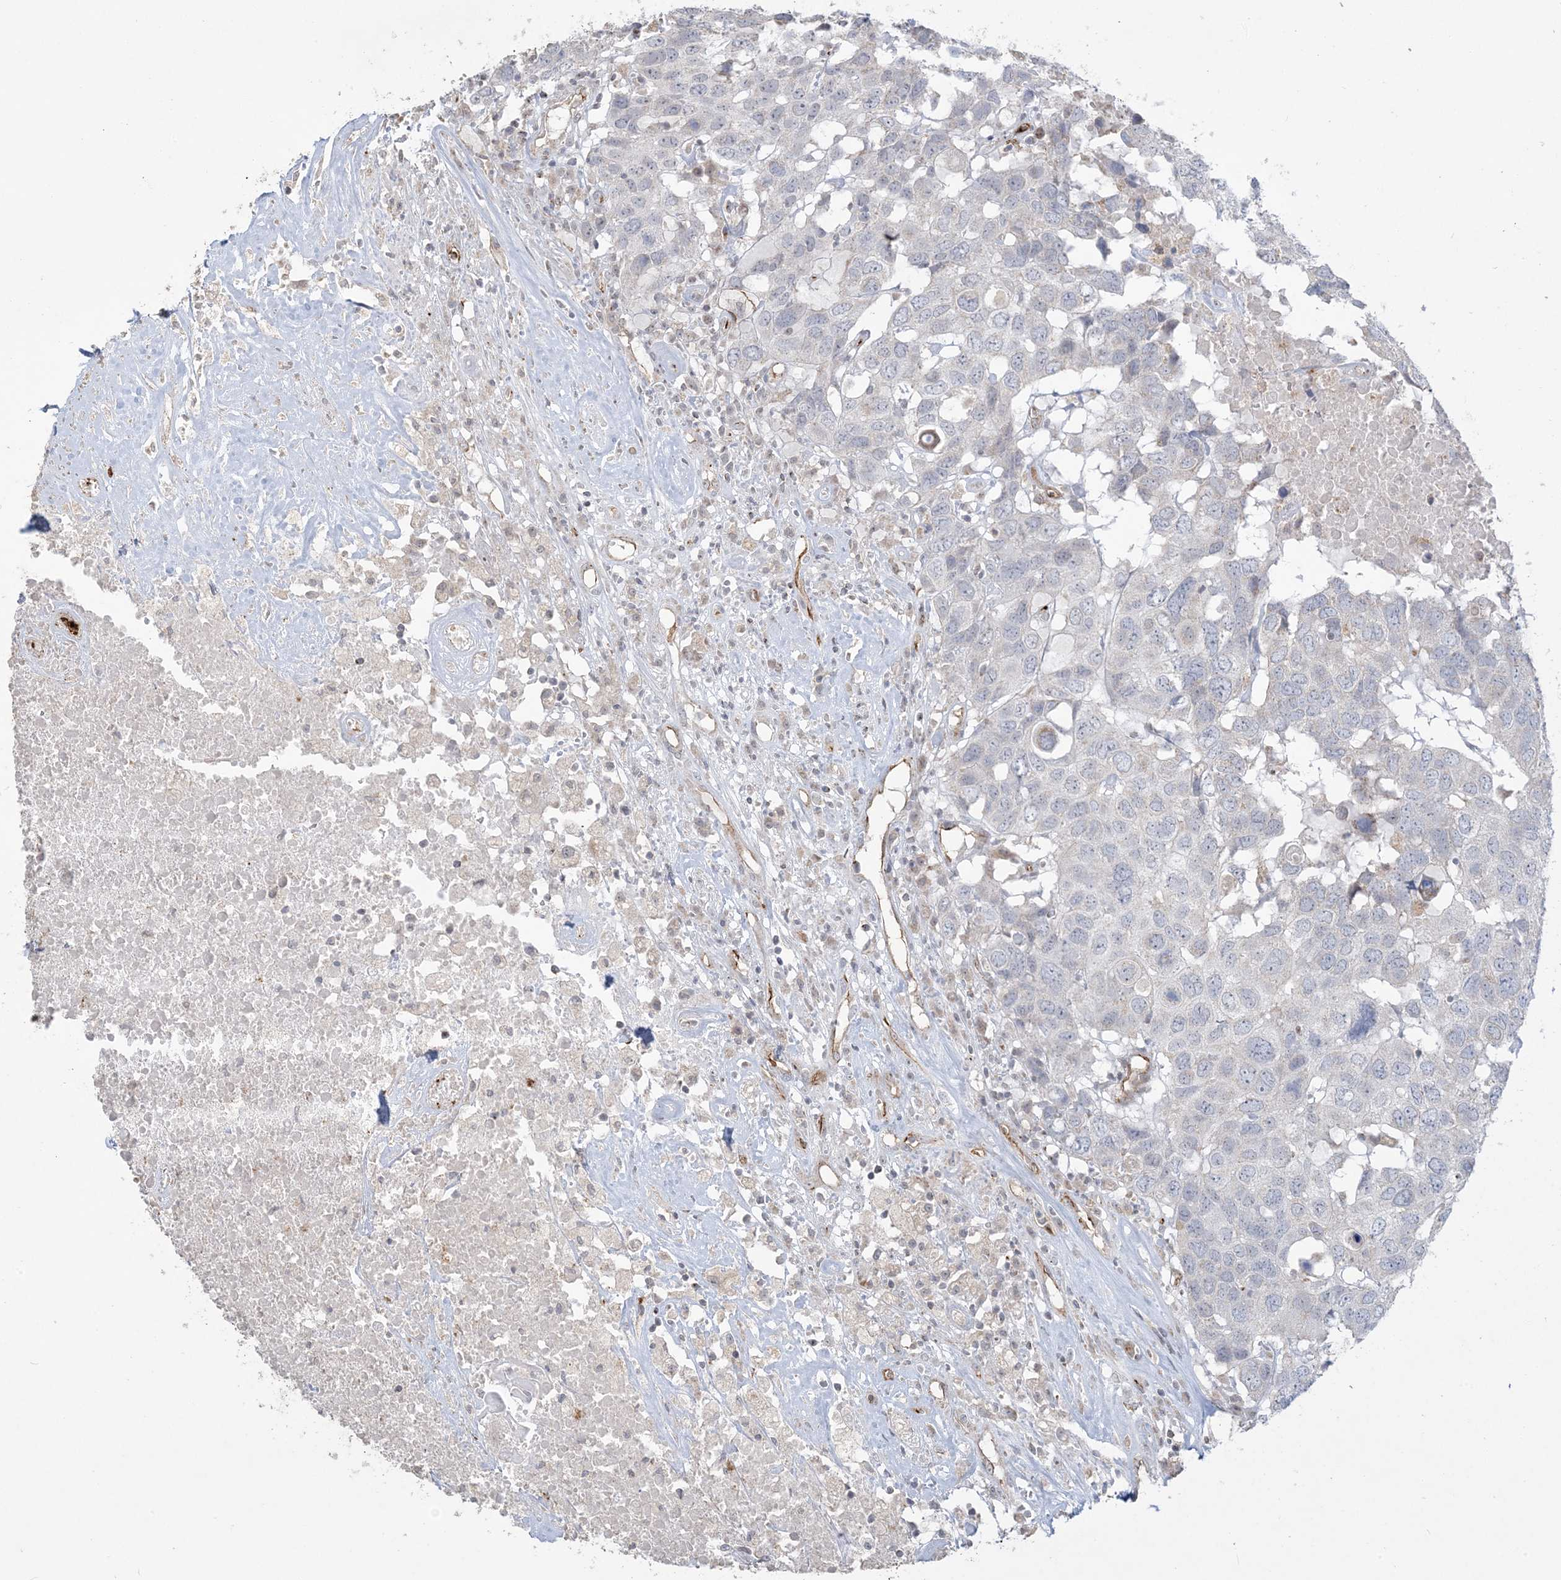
{"staining": {"intensity": "negative", "quantity": "none", "location": "none"}, "tissue": "head and neck cancer", "cell_type": "Tumor cells", "image_type": "cancer", "snomed": [{"axis": "morphology", "description": "Squamous cell carcinoma, NOS"}, {"axis": "topography", "description": "Head-Neck"}], "caption": "This is an immunohistochemistry (IHC) micrograph of head and neck cancer. There is no positivity in tumor cells.", "gene": "AGA", "patient": {"sex": "male", "age": 66}}